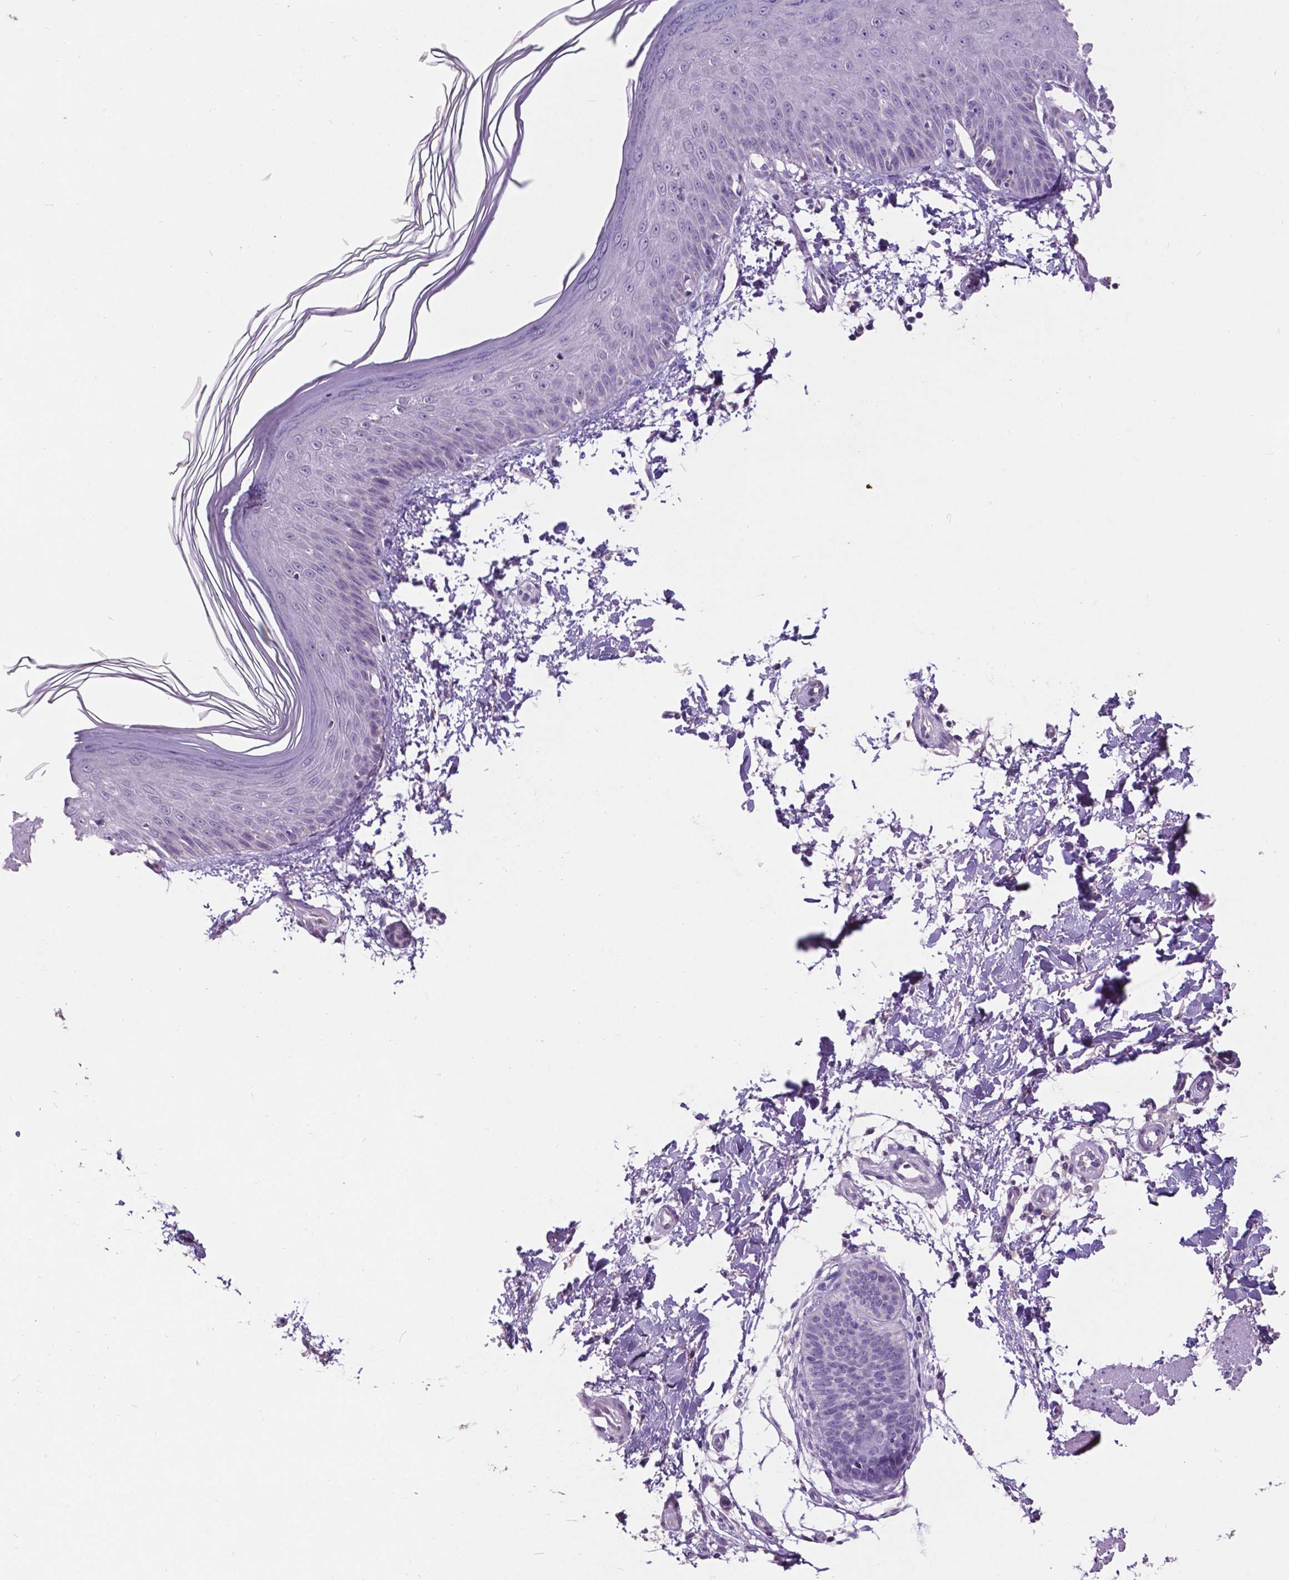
{"staining": {"intensity": "negative", "quantity": "none", "location": "none"}, "tissue": "skin", "cell_type": "Fibroblasts", "image_type": "normal", "snomed": [{"axis": "morphology", "description": "Normal tissue, NOS"}, {"axis": "topography", "description": "Skin"}], "caption": "Image shows no significant protein expression in fibroblasts of unremarkable skin. (DAB (3,3'-diaminobenzidine) immunohistochemistry (IHC), high magnification).", "gene": "PLSCR1", "patient": {"sex": "female", "age": 62}}